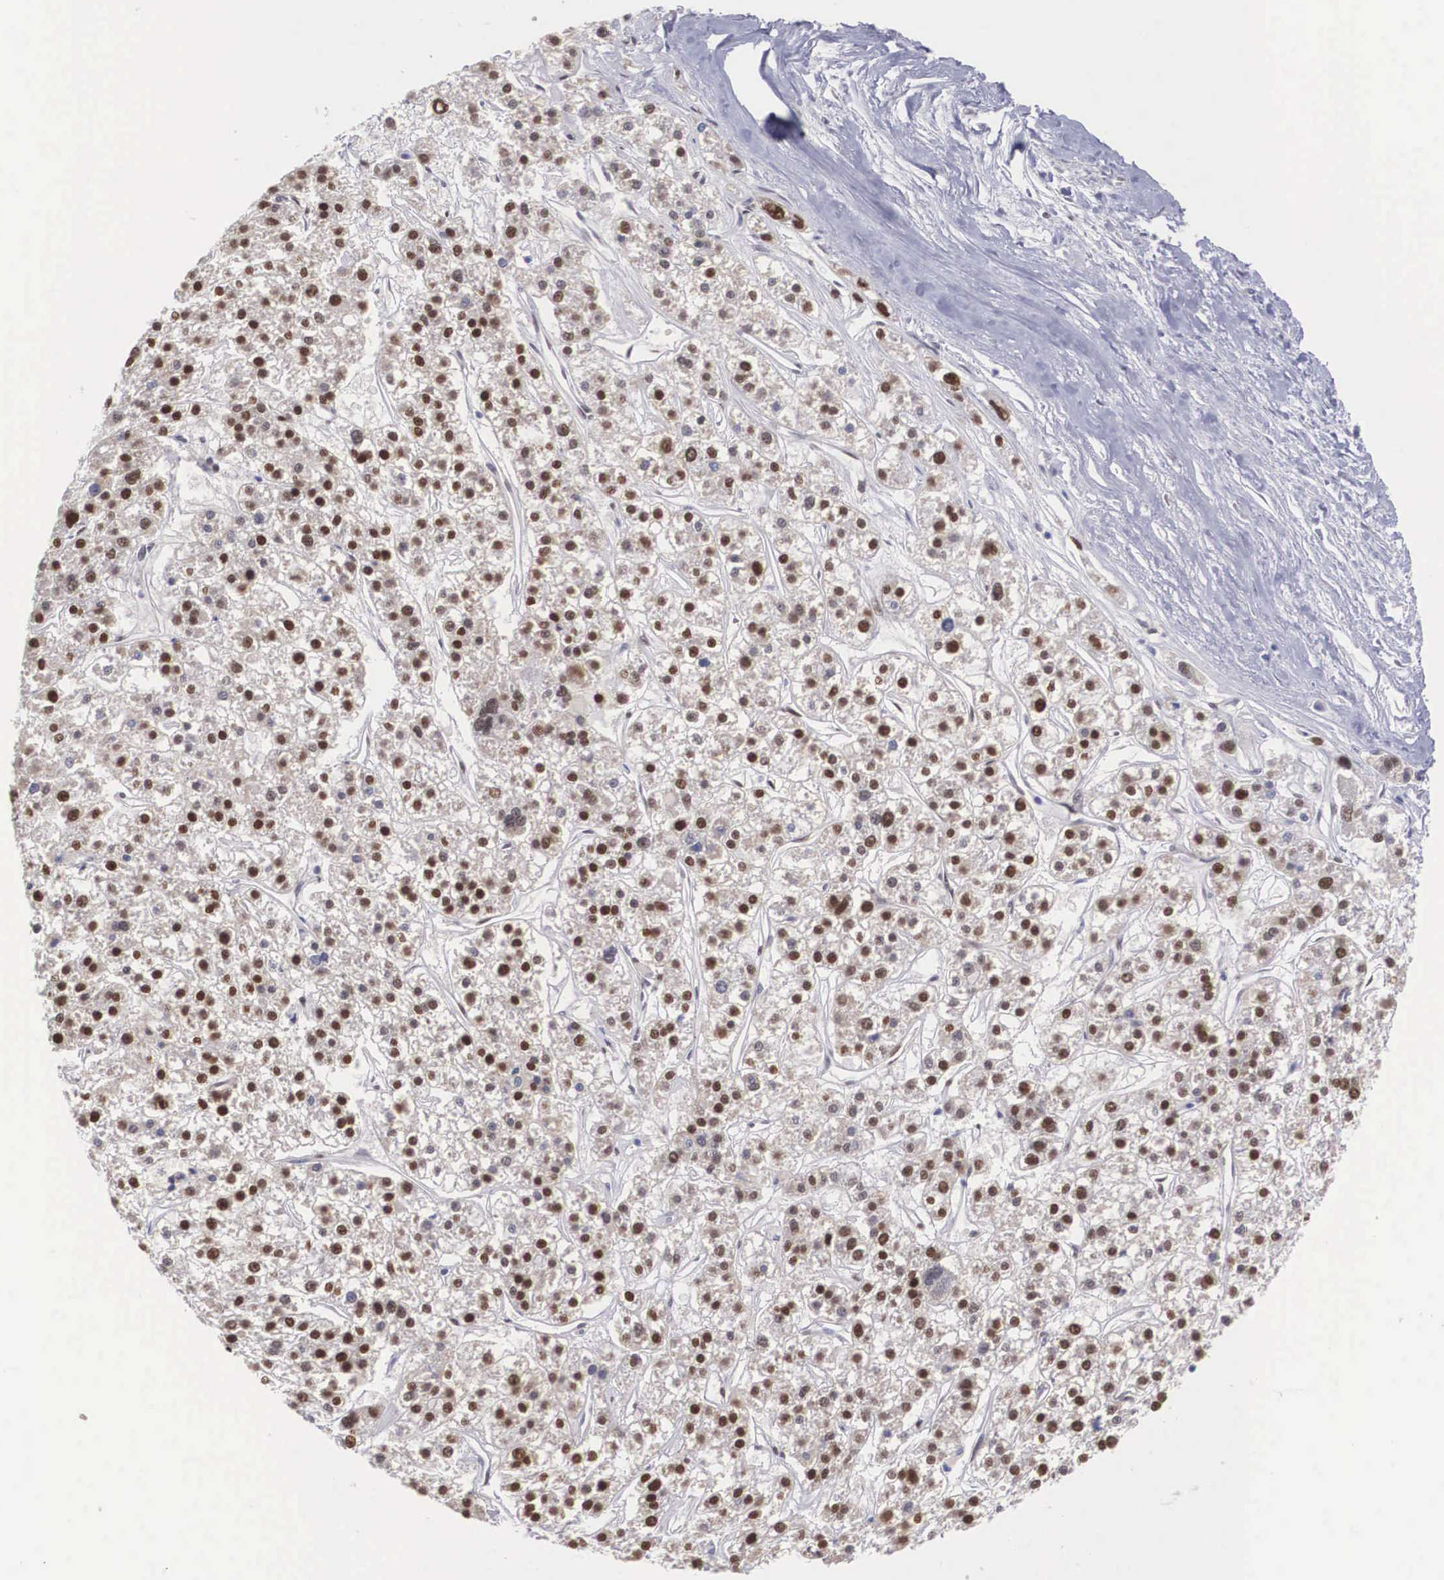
{"staining": {"intensity": "moderate", "quantity": "25%-75%", "location": "cytoplasmic/membranous"}, "tissue": "liver cancer", "cell_type": "Tumor cells", "image_type": "cancer", "snomed": [{"axis": "morphology", "description": "Carcinoma, Hepatocellular, NOS"}, {"axis": "topography", "description": "Liver"}], "caption": "IHC of human liver hepatocellular carcinoma shows medium levels of moderate cytoplasmic/membranous expression in about 25%-75% of tumor cells.", "gene": "HMGN5", "patient": {"sex": "female", "age": 85}}